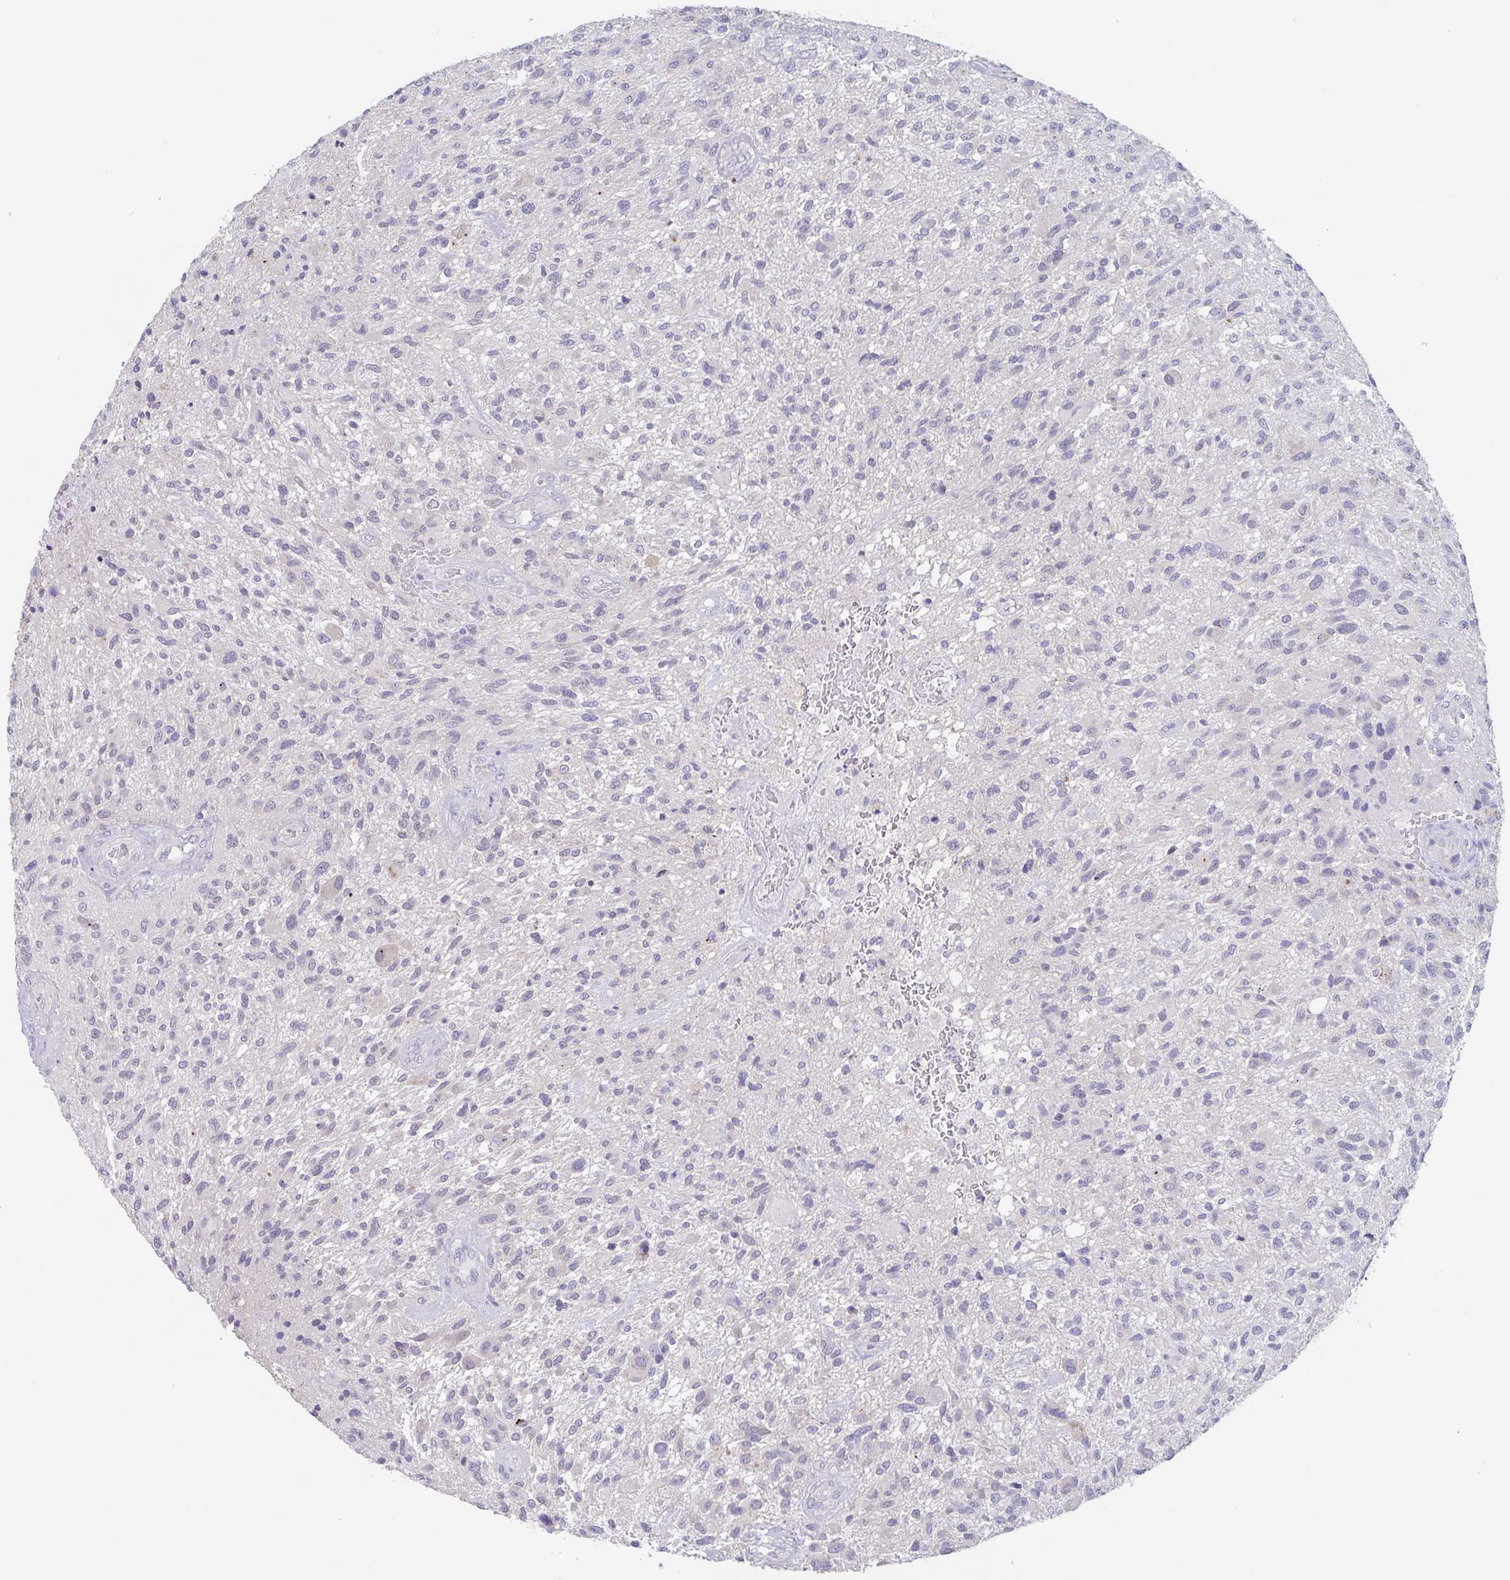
{"staining": {"intensity": "negative", "quantity": "none", "location": "none"}, "tissue": "glioma", "cell_type": "Tumor cells", "image_type": "cancer", "snomed": [{"axis": "morphology", "description": "Glioma, malignant, High grade"}, {"axis": "topography", "description": "Brain"}], "caption": "Tumor cells show no significant staining in glioma.", "gene": "CHMP5", "patient": {"sex": "male", "age": 47}}